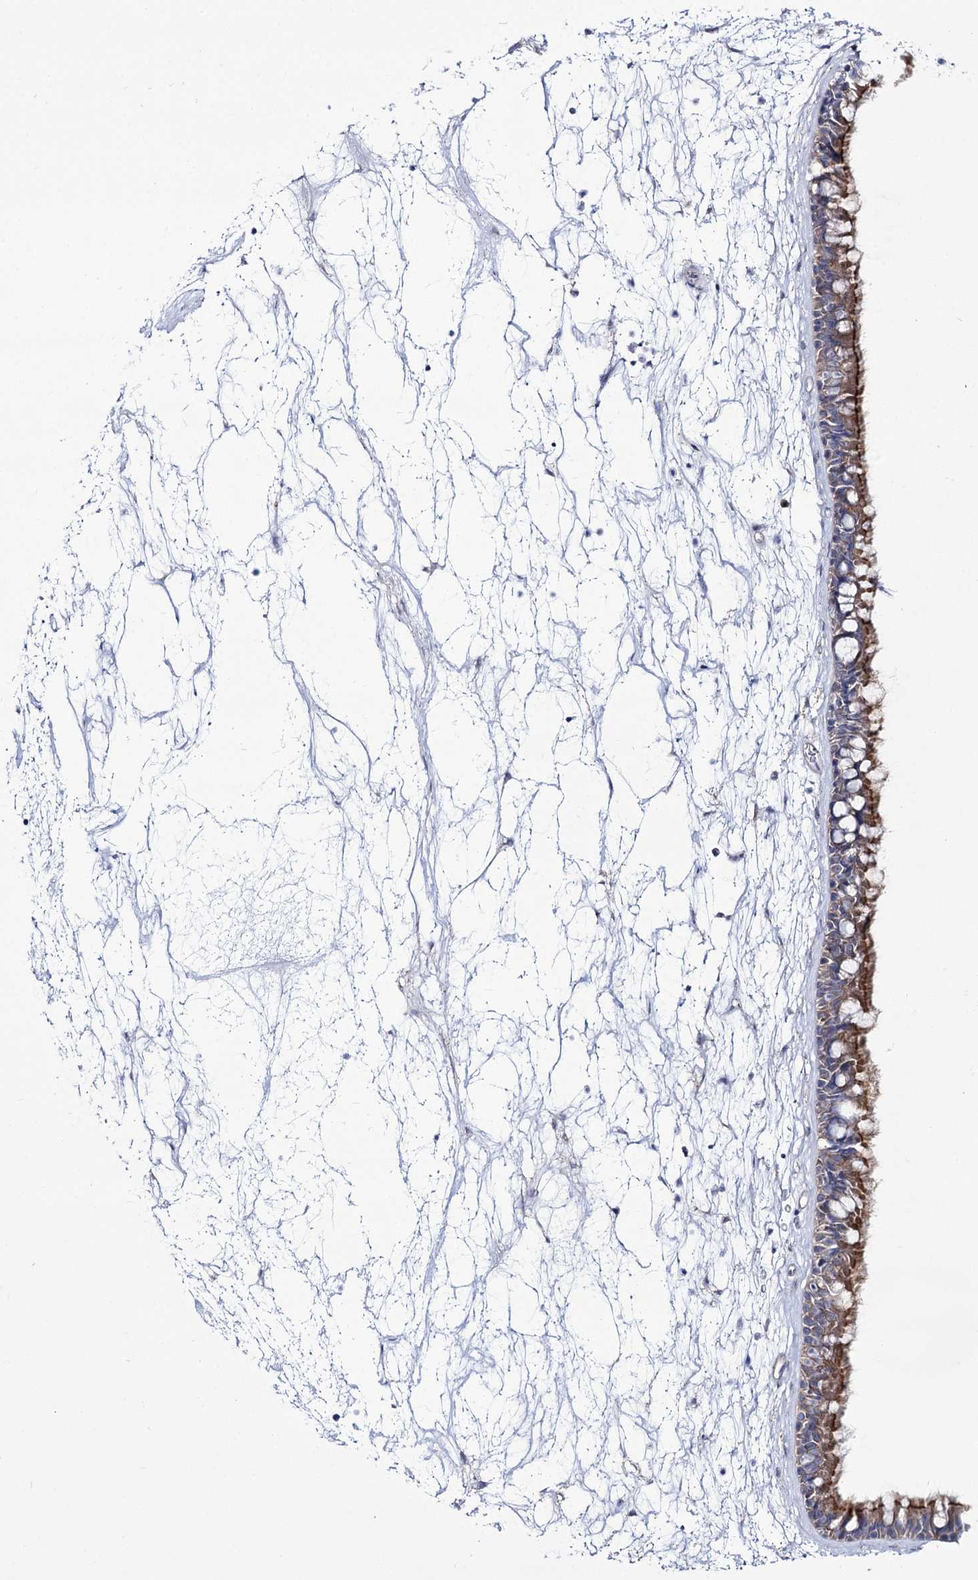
{"staining": {"intensity": "moderate", "quantity": "25%-75%", "location": "cytoplasmic/membranous"}, "tissue": "nasopharynx", "cell_type": "Respiratory epithelial cells", "image_type": "normal", "snomed": [{"axis": "morphology", "description": "Normal tissue, NOS"}, {"axis": "topography", "description": "Nasopharynx"}], "caption": "Immunohistochemistry (IHC) (DAB) staining of normal human nasopharynx exhibits moderate cytoplasmic/membranous protein expression in about 25%-75% of respiratory epithelial cells. (IHC, brightfield microscopy, high magnification).", "gene": "SUOX", "patient": {"sex": "male", "age": 64}}